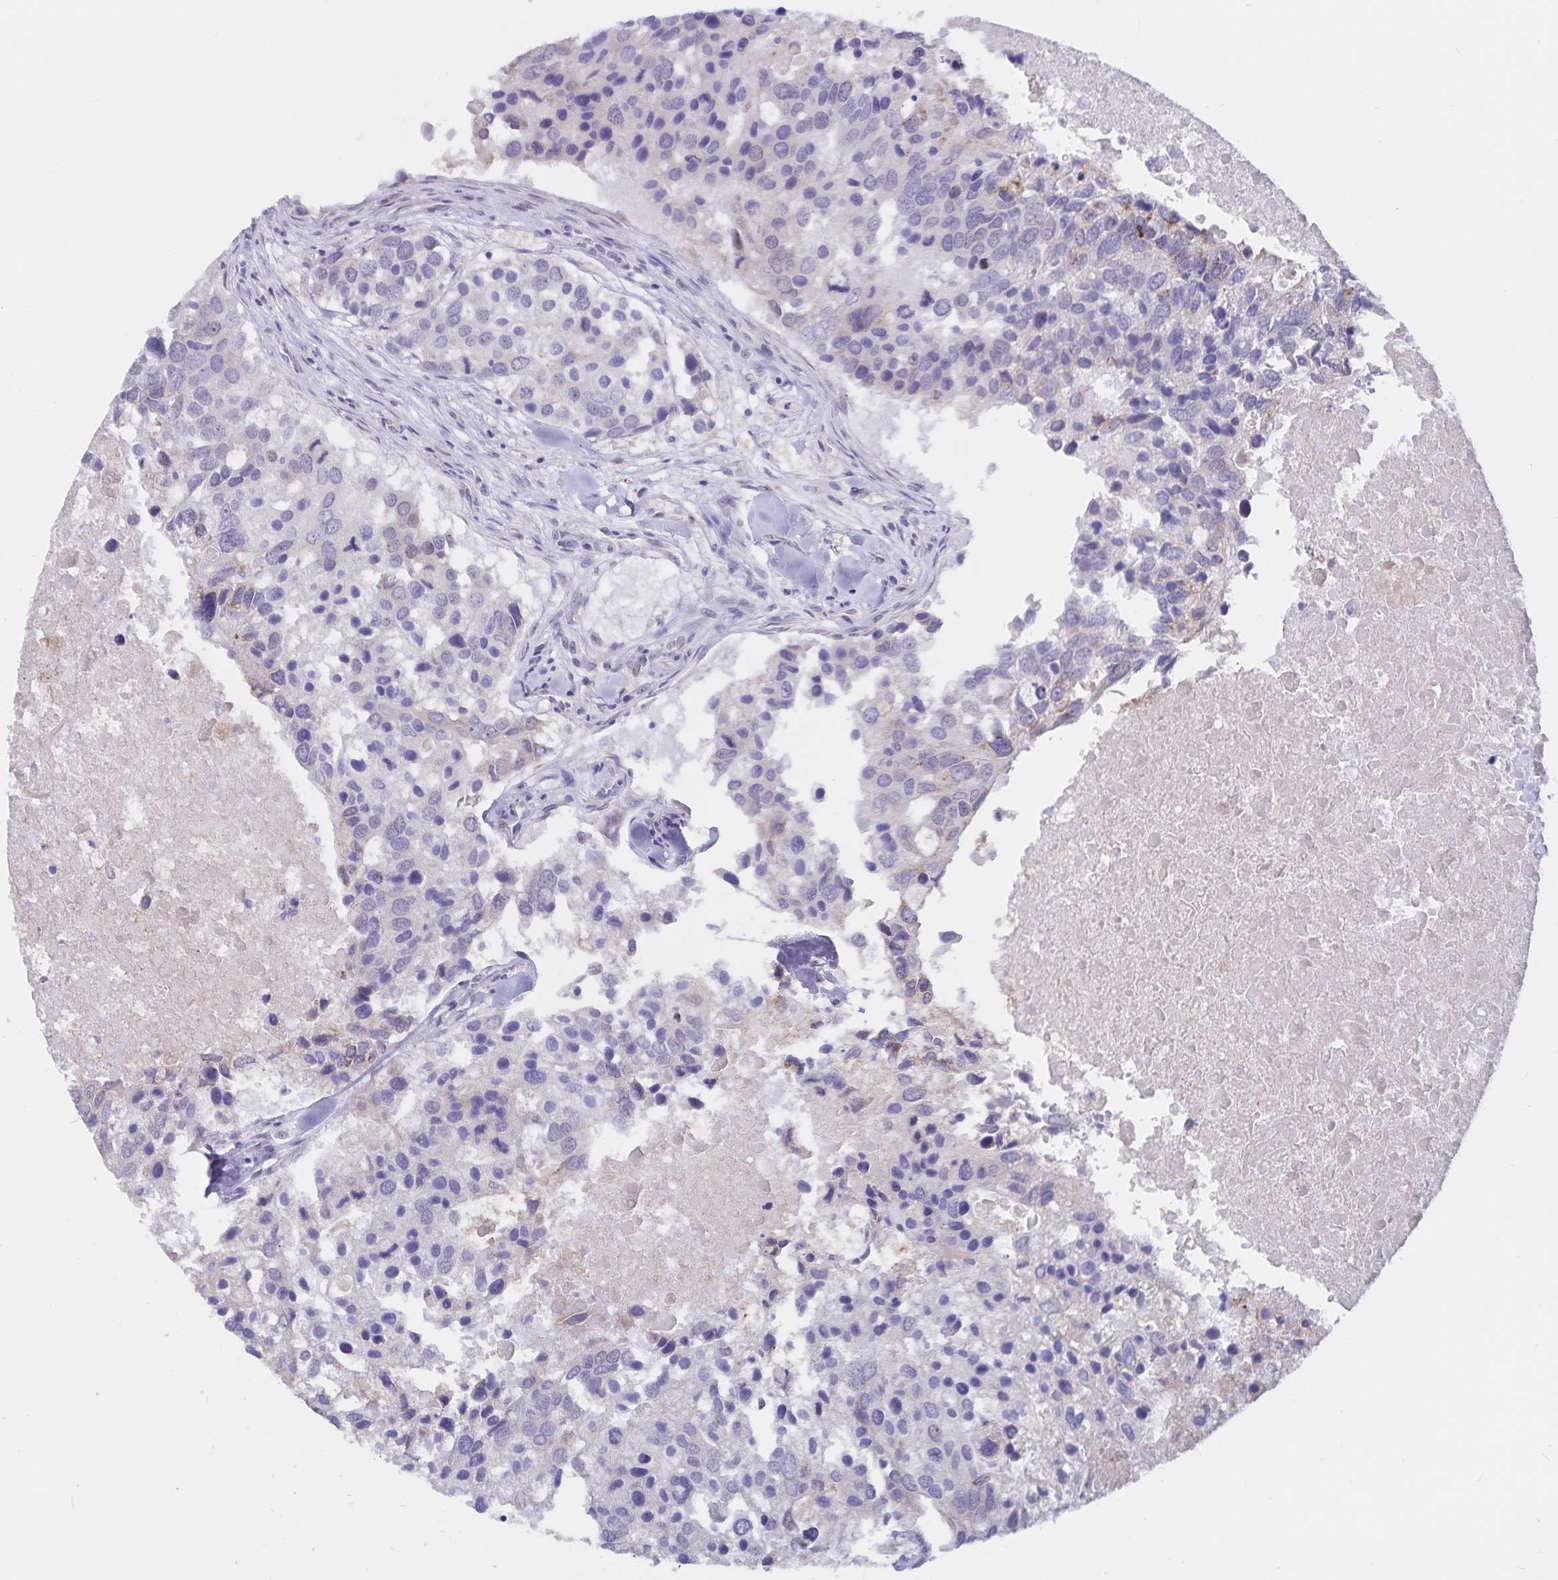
{"staining": {"intensity": "negative", "quantity": "none", "location": "none"}, "tissue": "breast cancer", "cell_type": "Tumor cells", "image_type": "cancer", "snomed": [{"axis": "morphology", "description": "Duct carcinoma"}, {"axis": "topography", "description": "Breast"}], "caption": "DAB immunohistochemical staining of human breast cancer reveals no significant staining in tumor cells.", "gene": "ATP2A2", "patient": {"sex": "female", "age": 83}}